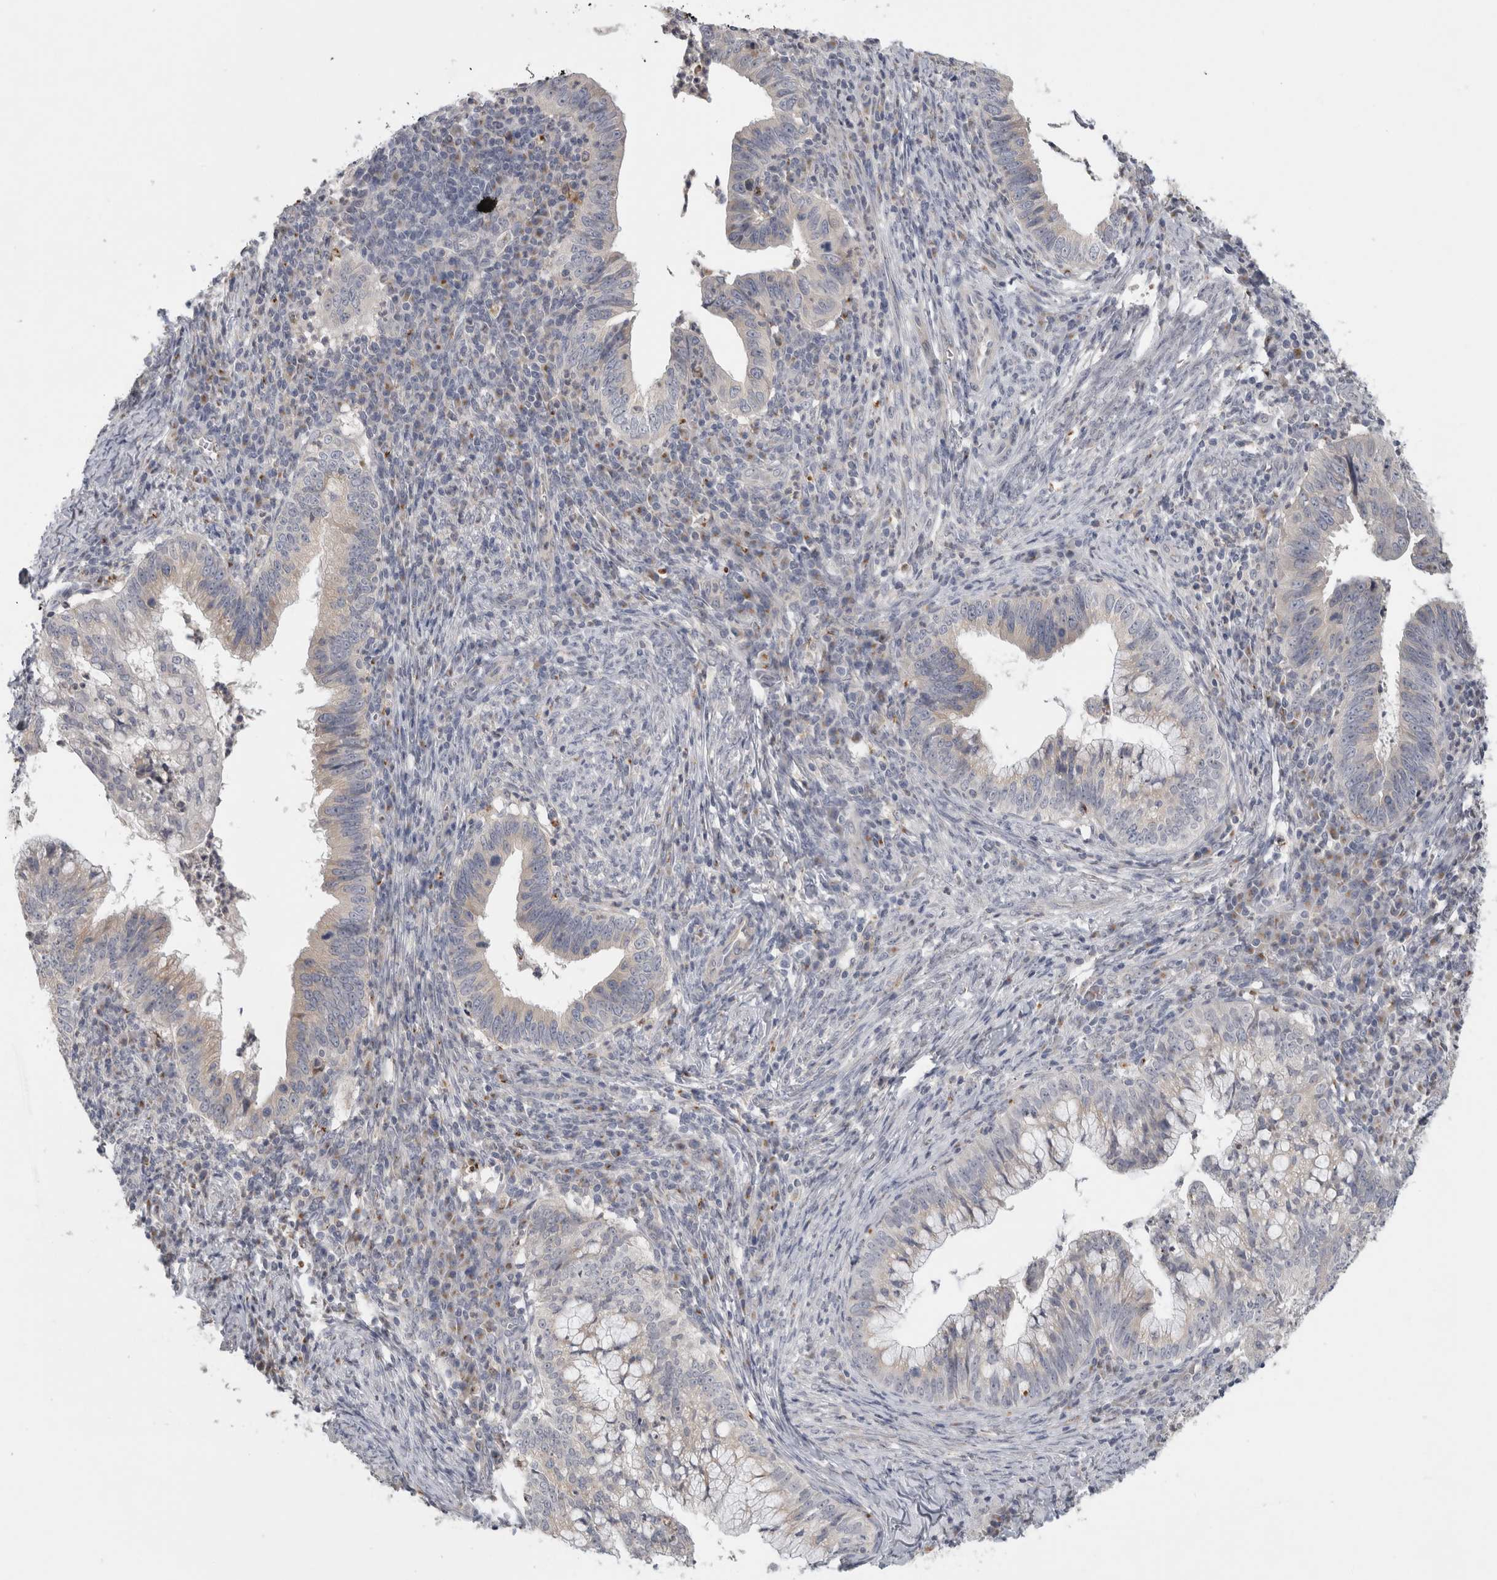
{"staining": {"intensity": "weak", "quantity": "25%-75%", "location": "cytoplasmic/membranous"}, "tissue": "cervical cancer", "cell_type": "Tumor cells", "image_type": "cancer", "snomed": [{"axis": "morphology", "description": "Adenocarcinoma, NOS"}, {"axis": "topography", "description": "Cervix"}], "caption": "Protein analysis of cervical cancer (adenocarcinoma) tissue demonstrates weak cytoplasmic/membranous positivity in about 25%-75% of tumor cells.", "gene": "MGAT1", "patient": {"sex": "female", "age": 36}}